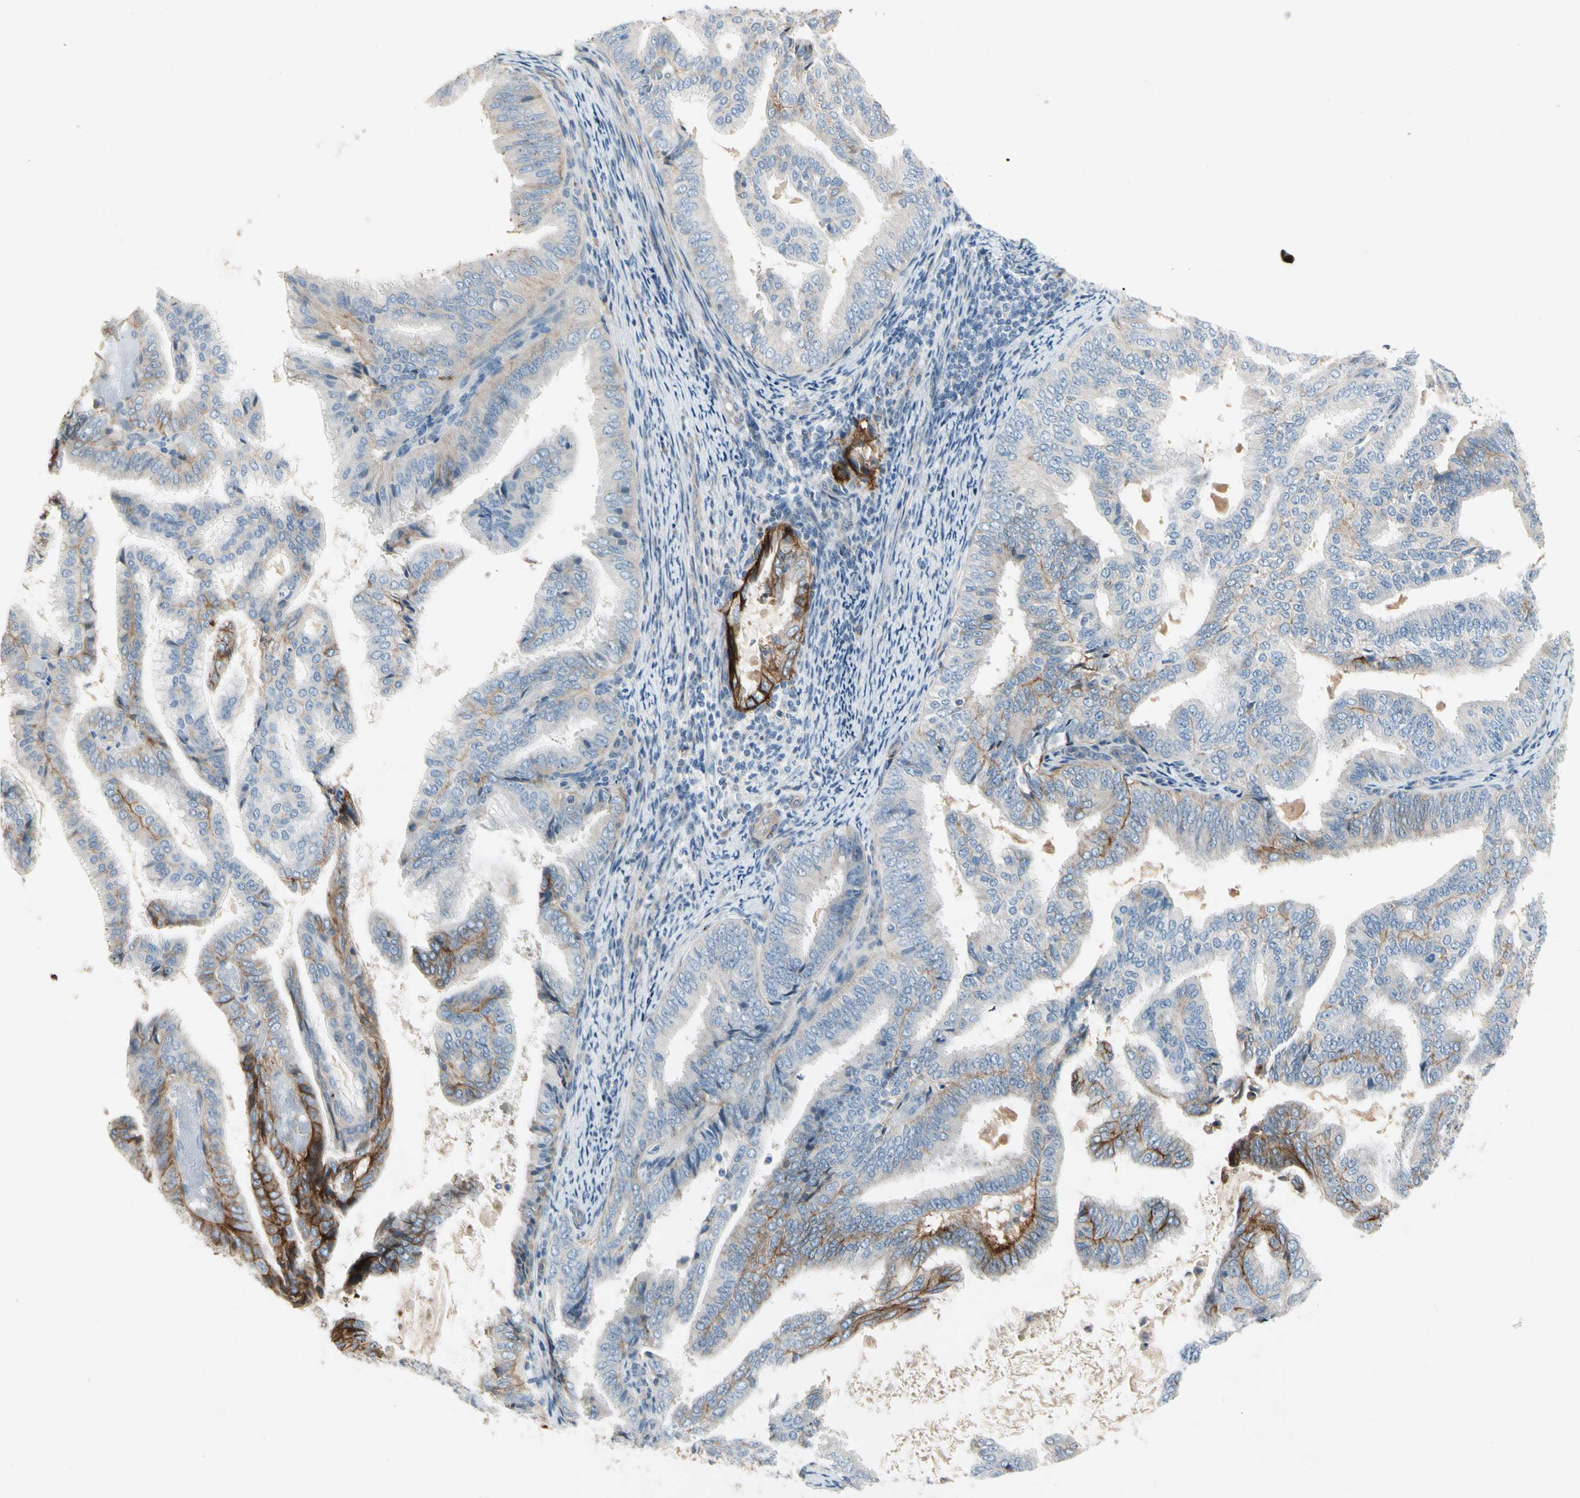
{"staining": {"intensity": "weak", "quantity": "25%-75%", "location": "cytoplasmic/membranous"}, "tissue": "endometrial cancer", "cell_type": "Tumor cells", "image_type": "cancer", "snomed": [{"axis": "morphology", "description": "Adenocarcinoma, NOS"}, {"axis": "topography", "description": "Endometrium"}], "caption": "Protein analysis of endometrial adenocarcinoma tissue demonstrates weak cytoplasmic/membranous expression in approximately 25%-75% of tumor cells.", "gene": "ITGA3", "patient": {"sex": "female", "age": 58}}